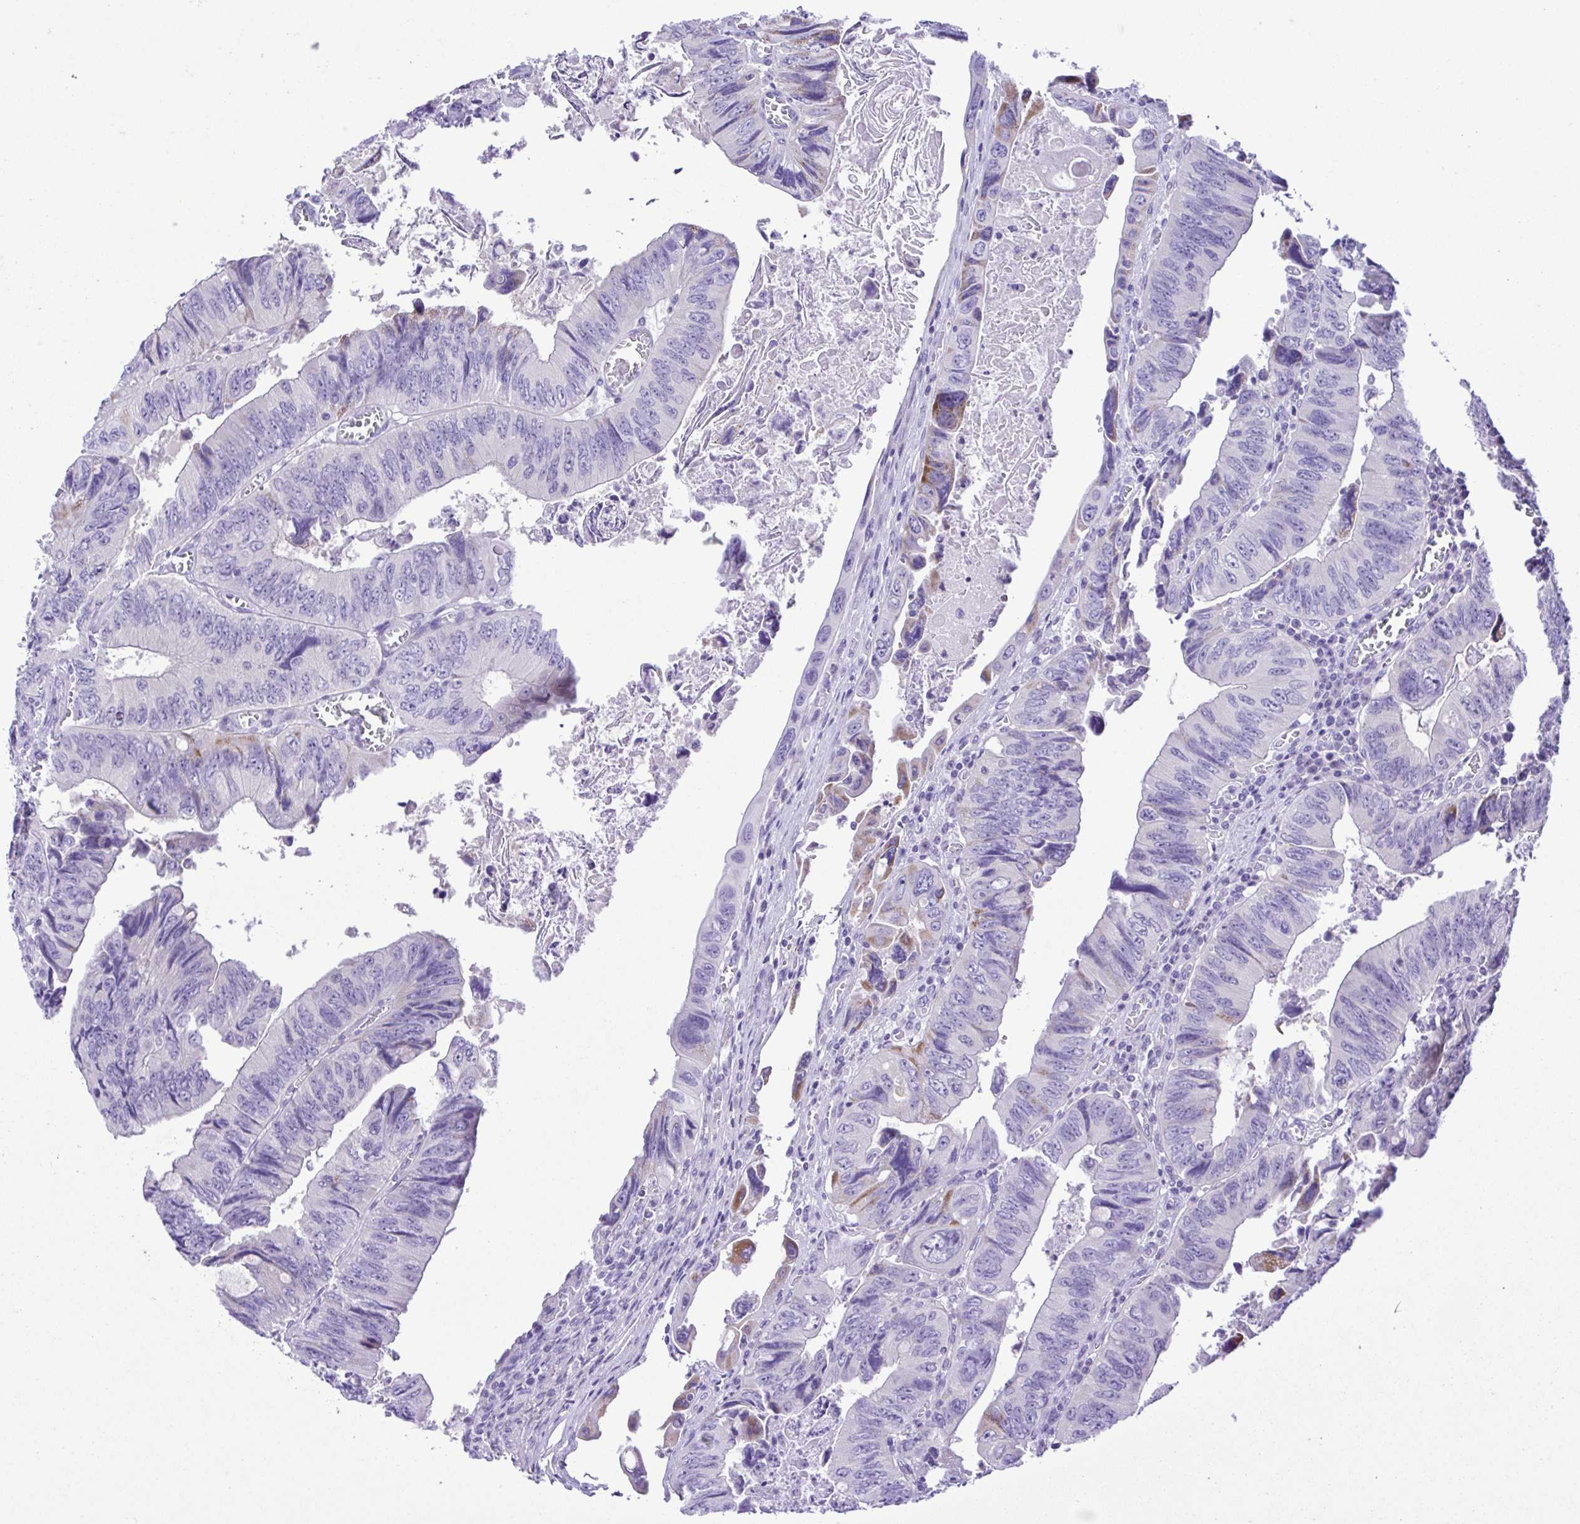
{"staining": {"intensity": "negative", "quantity": "none", "location": "none"}, "tissue": "colorectal cancer", "cell_type": "Tumor cells", "image_type": "cancer", "snomed": [{"axis": "morphology", "description": "Adenocarcinoma, NOS"}, {"axis": "topography", "description": "Colon"}], "caption": "Colorectal cancer (adenocarcinoma) was stained to show a protein in brown. There is no significant expression in tumor cells.", "gene": "SYT1", "patient": {"sex": "female", "age": 84}}